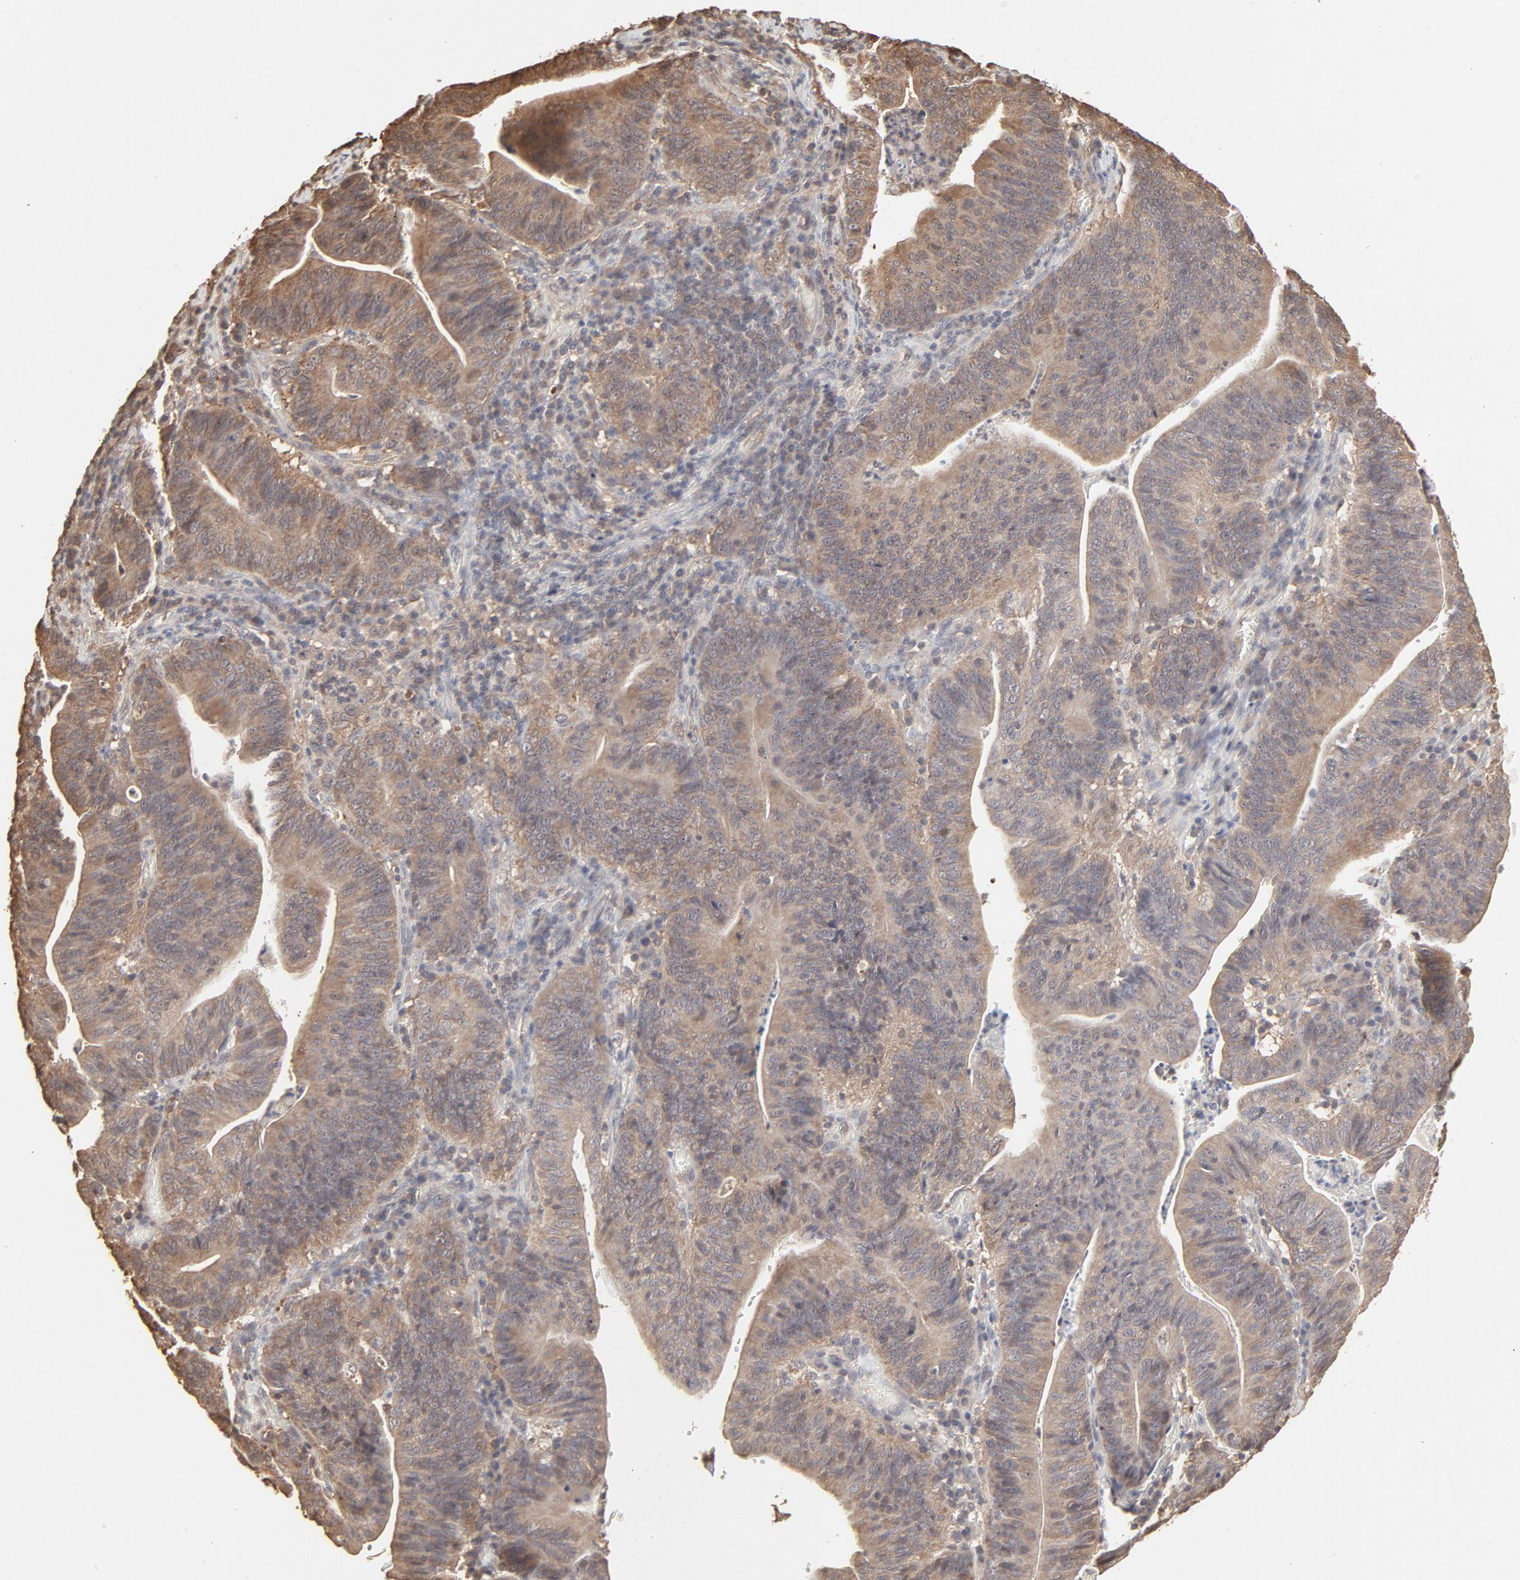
{"staining": {"intensity": "moderate", "quantity": ">75%", "location": "cytoplasmic/membranous"}, "tissue": "stomach cancer", "cell_type": "Tumor cells", "image_type": "cancer", "snomed": [{"axis": "morphology", "description": "Adenocarcinoma, NOS"}, {"axis": "topography", "description": "Stomach, lower"}], "caption": "Protein staining demonstrates moderate cytoplasmic/membranous positivity in about >75% of tumor cells in stomach adenocarcinoma.", "gene": "PPP2CA", "patient": {"sex": "female", "age": 86}}